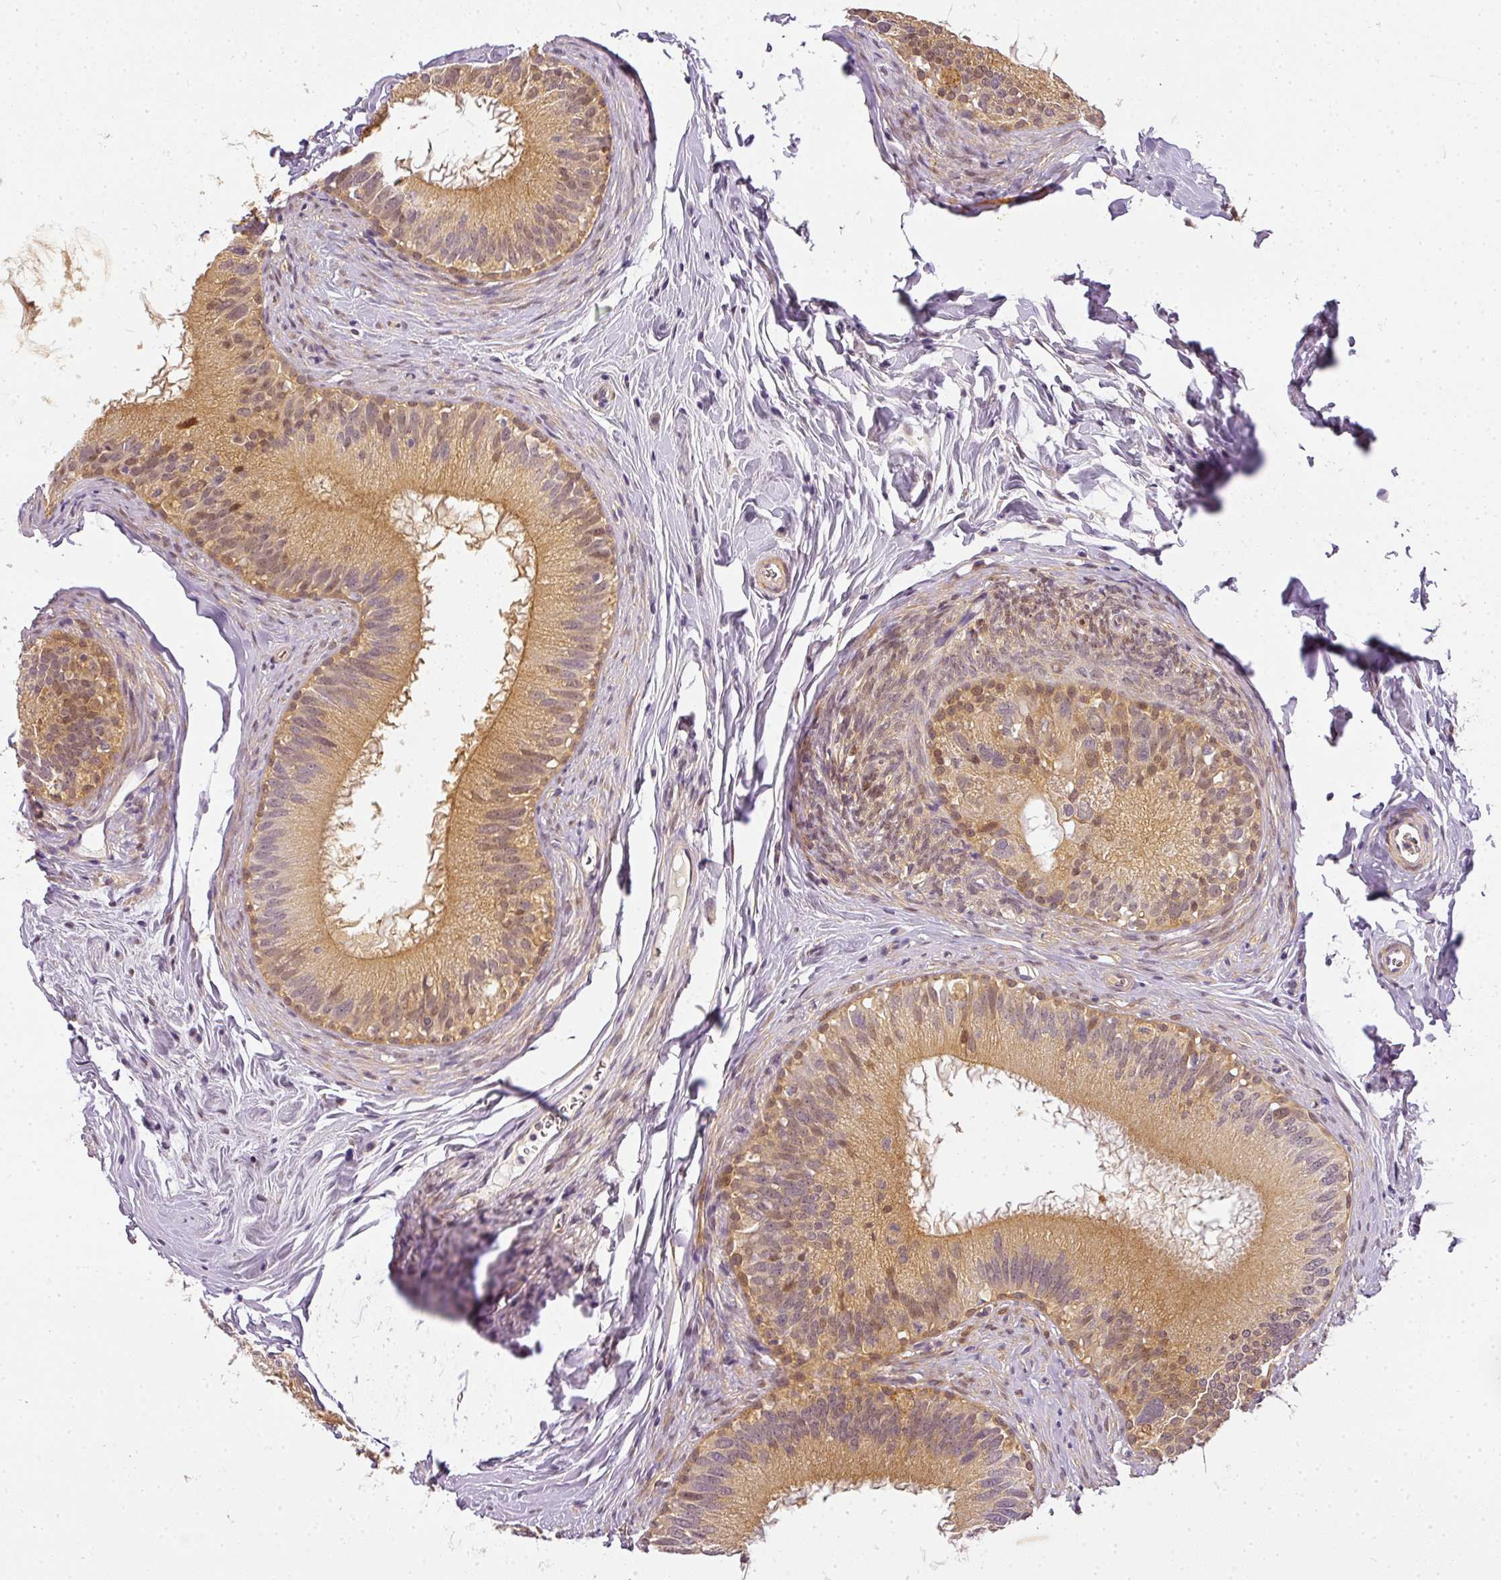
{"staining": {"intensity": "strong", "quantity": ">75%", "location": "cytoplasmic/membranous"}, "tissue": "epididymis", "cell_type": "Glandular cells", "image_type": "normal", "snomed": [{"axis": "morphology", "description": "Normal tissue, NOS"}, {"axis": "topography", "description": "Epididymis"}], "caption": "Immunohistochemical staining of normal epididymis shows strong cytoplasmic/membranous protein staining in approximately >75% of glandular cells. (Stains: DAB in brown, nuclei in blue, Microscopy: brightfield microscopy at high magnification).", "gene": "ADH5", "patient": {"sex": "male", "age": 38}}